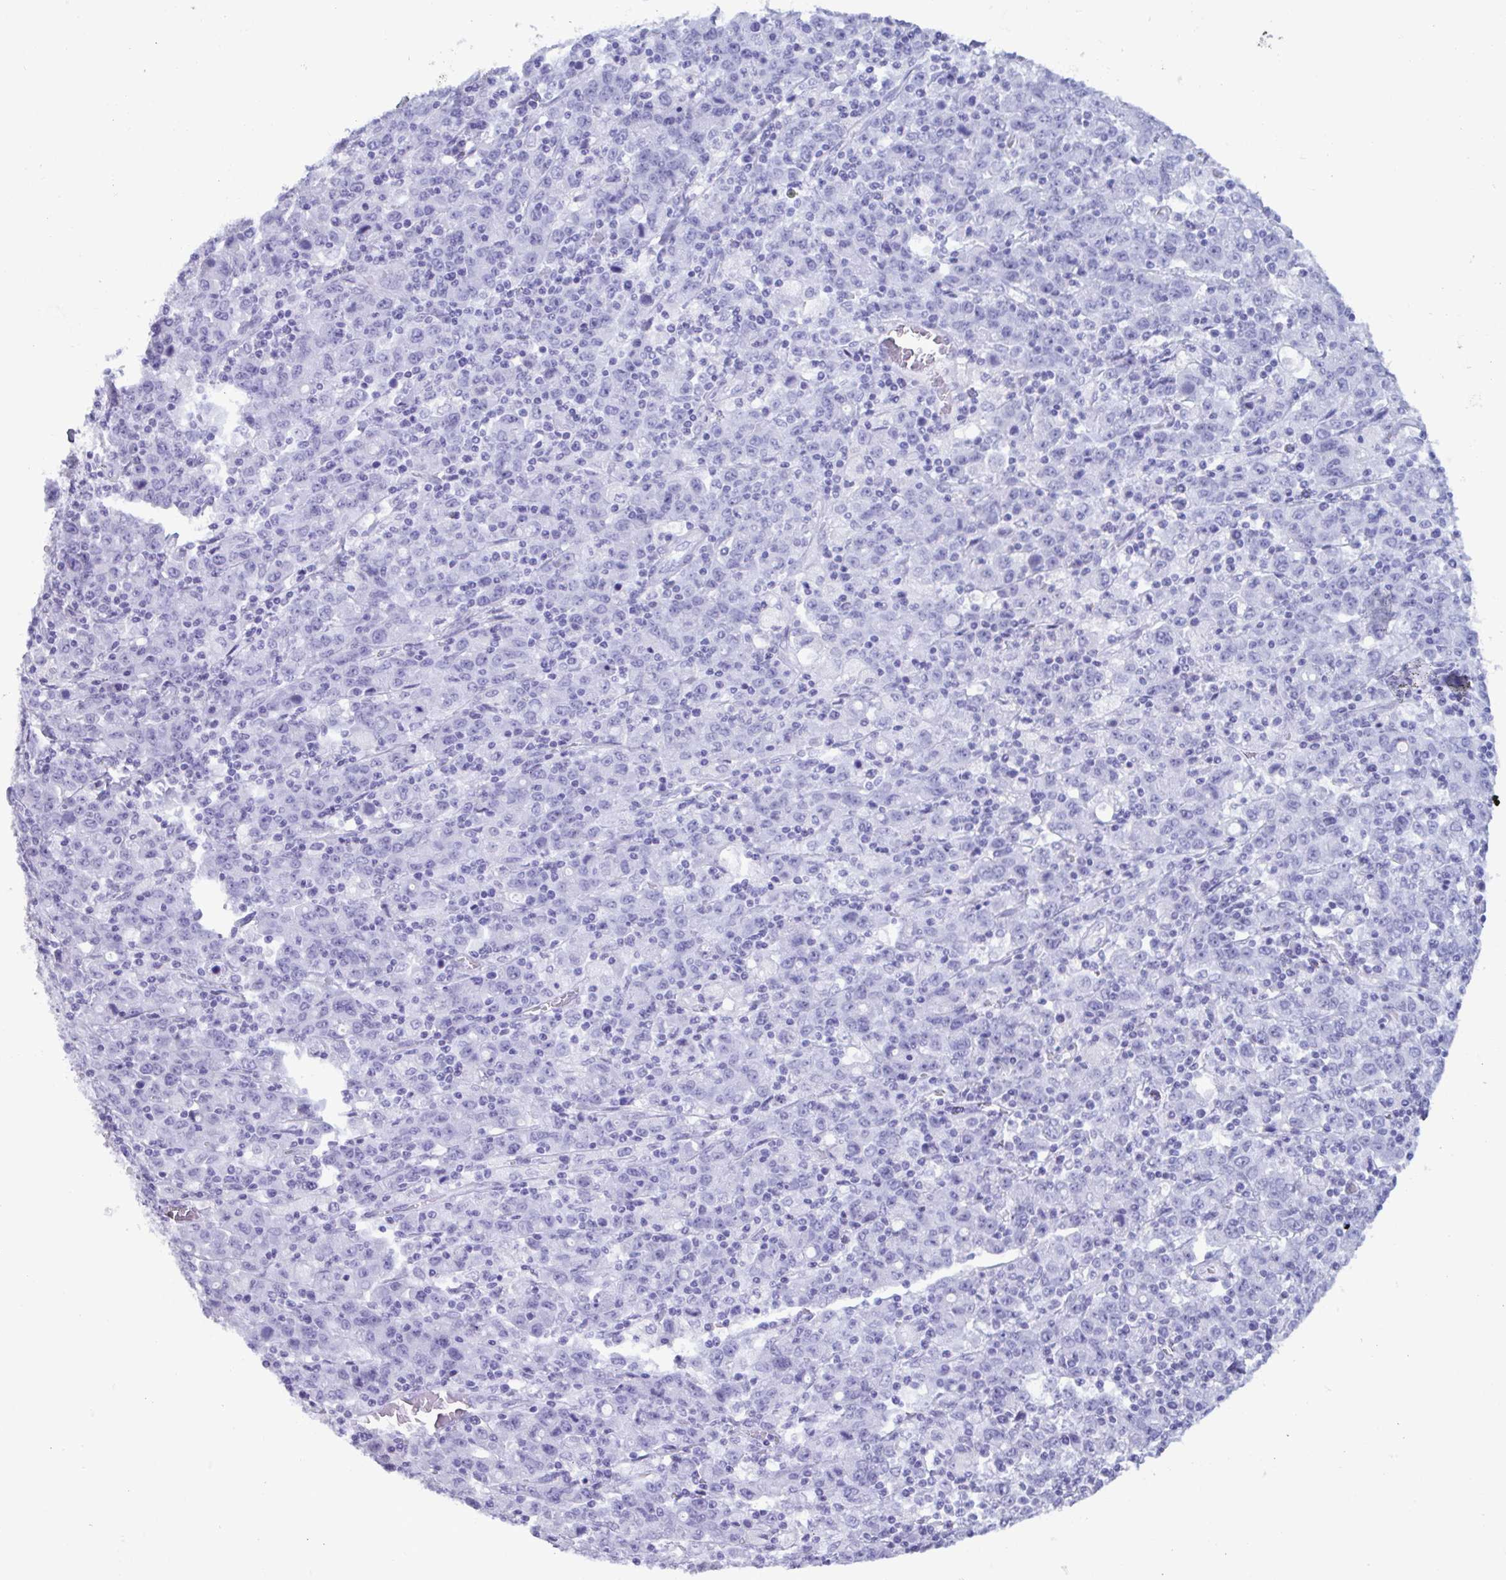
{"staining": {"intensity": "negative", "quantity": "none", "location": "none"}, "tissue": "stomach cancer", "cell_type": "Tumor cells", "image_type": "cancer", "snomed": [{"axis": "morphology", "description": "Adenocarcinoma, NOS"}, {"axis": "topography", "description": "Stomach, upper"}], "caption": "IHC micrograph of stomach adenocarcinoma stained for a protein (brown), which exhibits no expression in tumor cells.", "gene": "MRGPRG", "patient": {"sex": "male", "age": 69}}